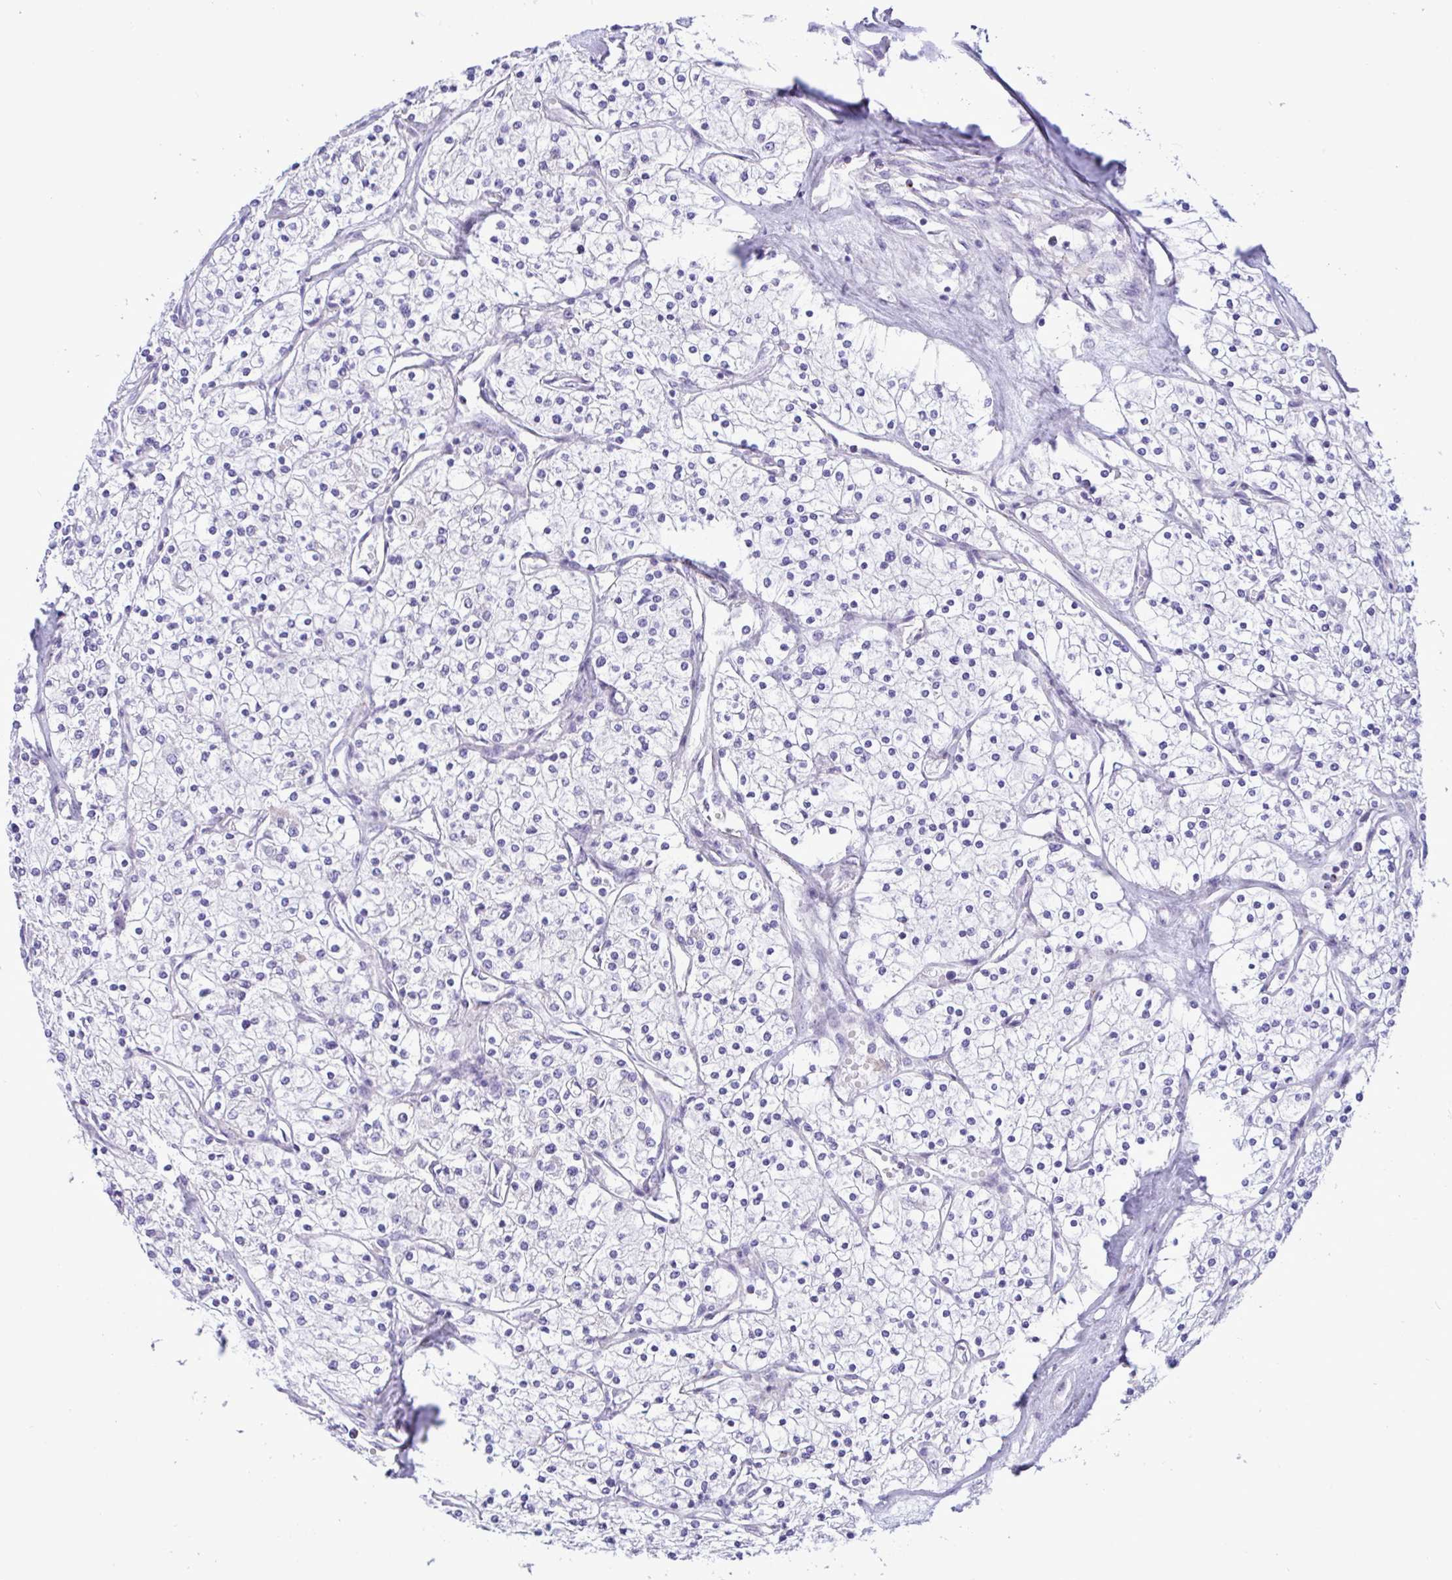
{"staining": {"intensity": "negative", "quantity": "none", "location": "none"}, "tissue": "renal cancer", "cell_type": "Tumor cells", "image_type": "cancer", "snomed": [{"axis": "morphology", "description": "Adenocarcinoma, NOS"}, {"axis": "topography", "description": "Kidney"}], "caption": "A micrograph of renal adenocarcinoma stained for a protein shows no brown staining in tumor cells. (DAB (3,3'-diaminobenzidine) immunohistochemistry visualized using brightfield microscopy, high magnification).", "gene": "SREBF1", "patient": {"sex": "male", "age": 80}}